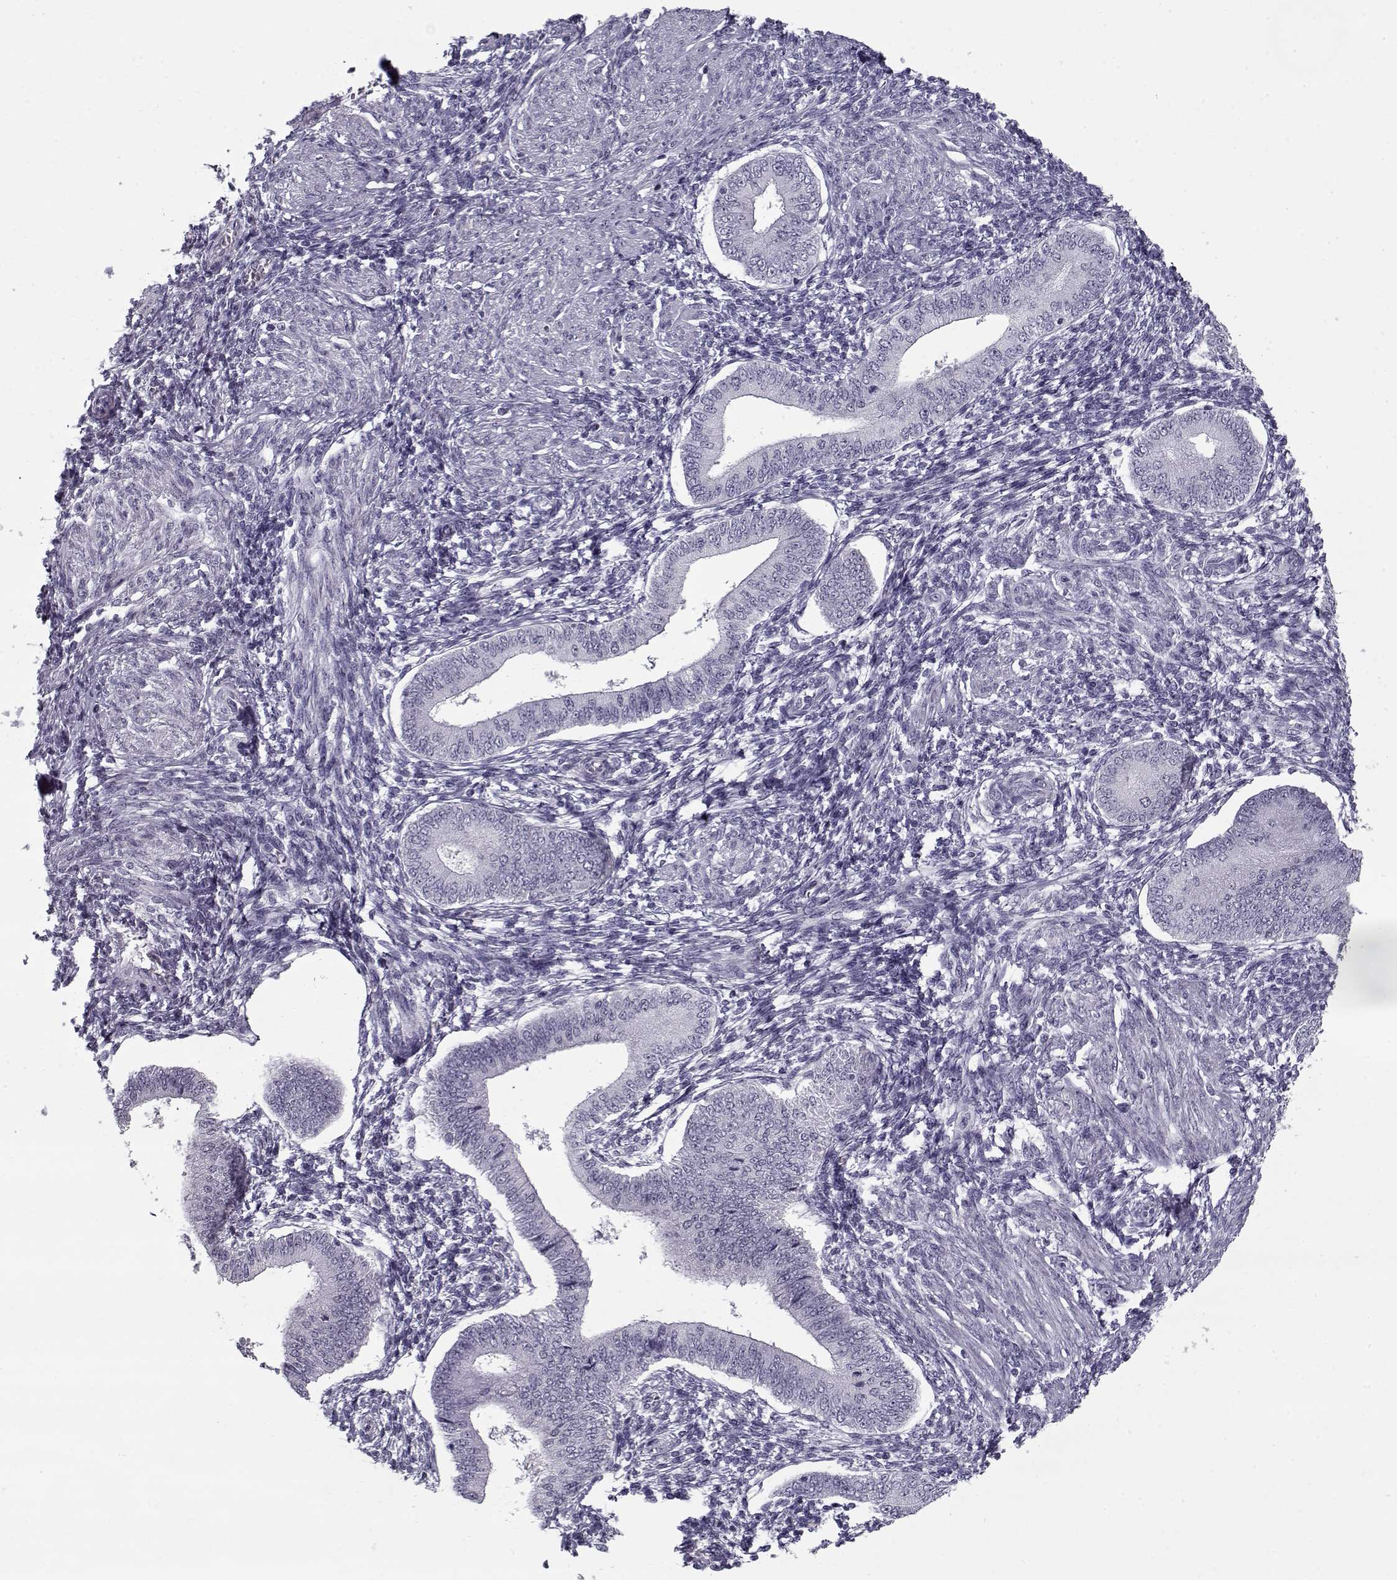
{"staining": {"intensity": "negative", "quantity": "none", "location": "none"}, "tissue": "endometrium", "cell_type": "Cells in endometrial stroma", "image_type": "normal", "snomed": [{"axis": "morphology", "description": "Normal tissue, NOS"}, {"axis": "topography", "description": "Endometrium"}], "caption": "Immunohistochemistry histopathology image of unremarkable endometrium: endometrium stained with DAB displays no significant protein staining in cells in endometrial stroma. Brightfield microscopy of IHC stained with DAB (brown) and hematoxylin (blue), captured at high magnification.", "gene": "RNF32", "patient": {"sex": "female", "age": 42}}